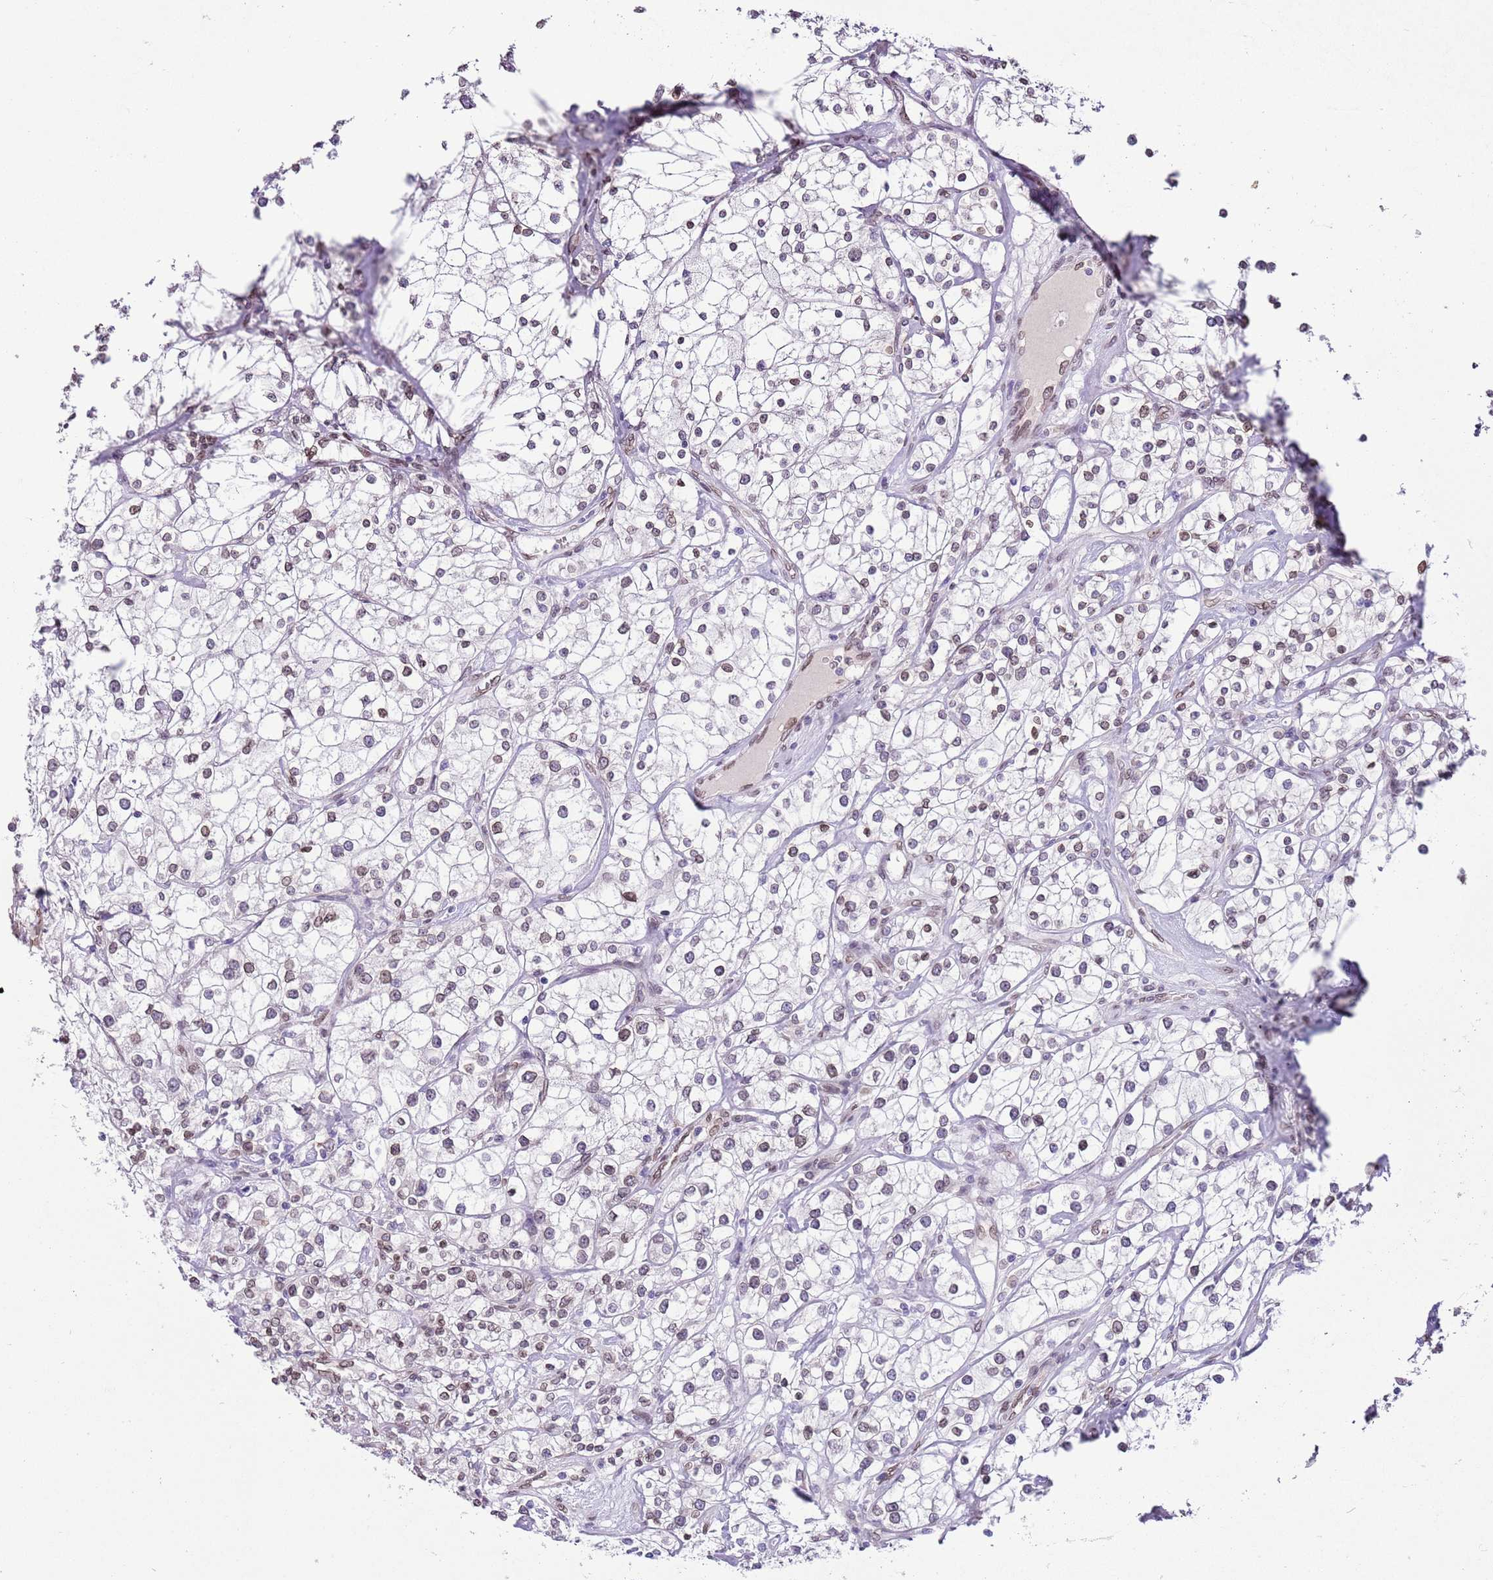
{"staining": {"intensity": "weak", "quantity": "25%-75%", "location": "cytoplasmic/membranous,nuclear"}, "tissue": "renal cancer", "cell_type": "Tumor cells", "image_type": "cancer", "snomed": [{"axis": "morphology", "description": "Adenocarcinoma, NOS"}, {"axis": "topography", "description": "Kidney"}], "caption": "Protein staining of renal cancer tissue shows weak cytoplasmic/membranous and nuclear positivity in about 25%-75% of tumor cells. (brown staining indicates protein expression, while blue staining denotes nuclei).", "gene": "ZGLP1", "patient": {"sex": "male", "age": 77}}